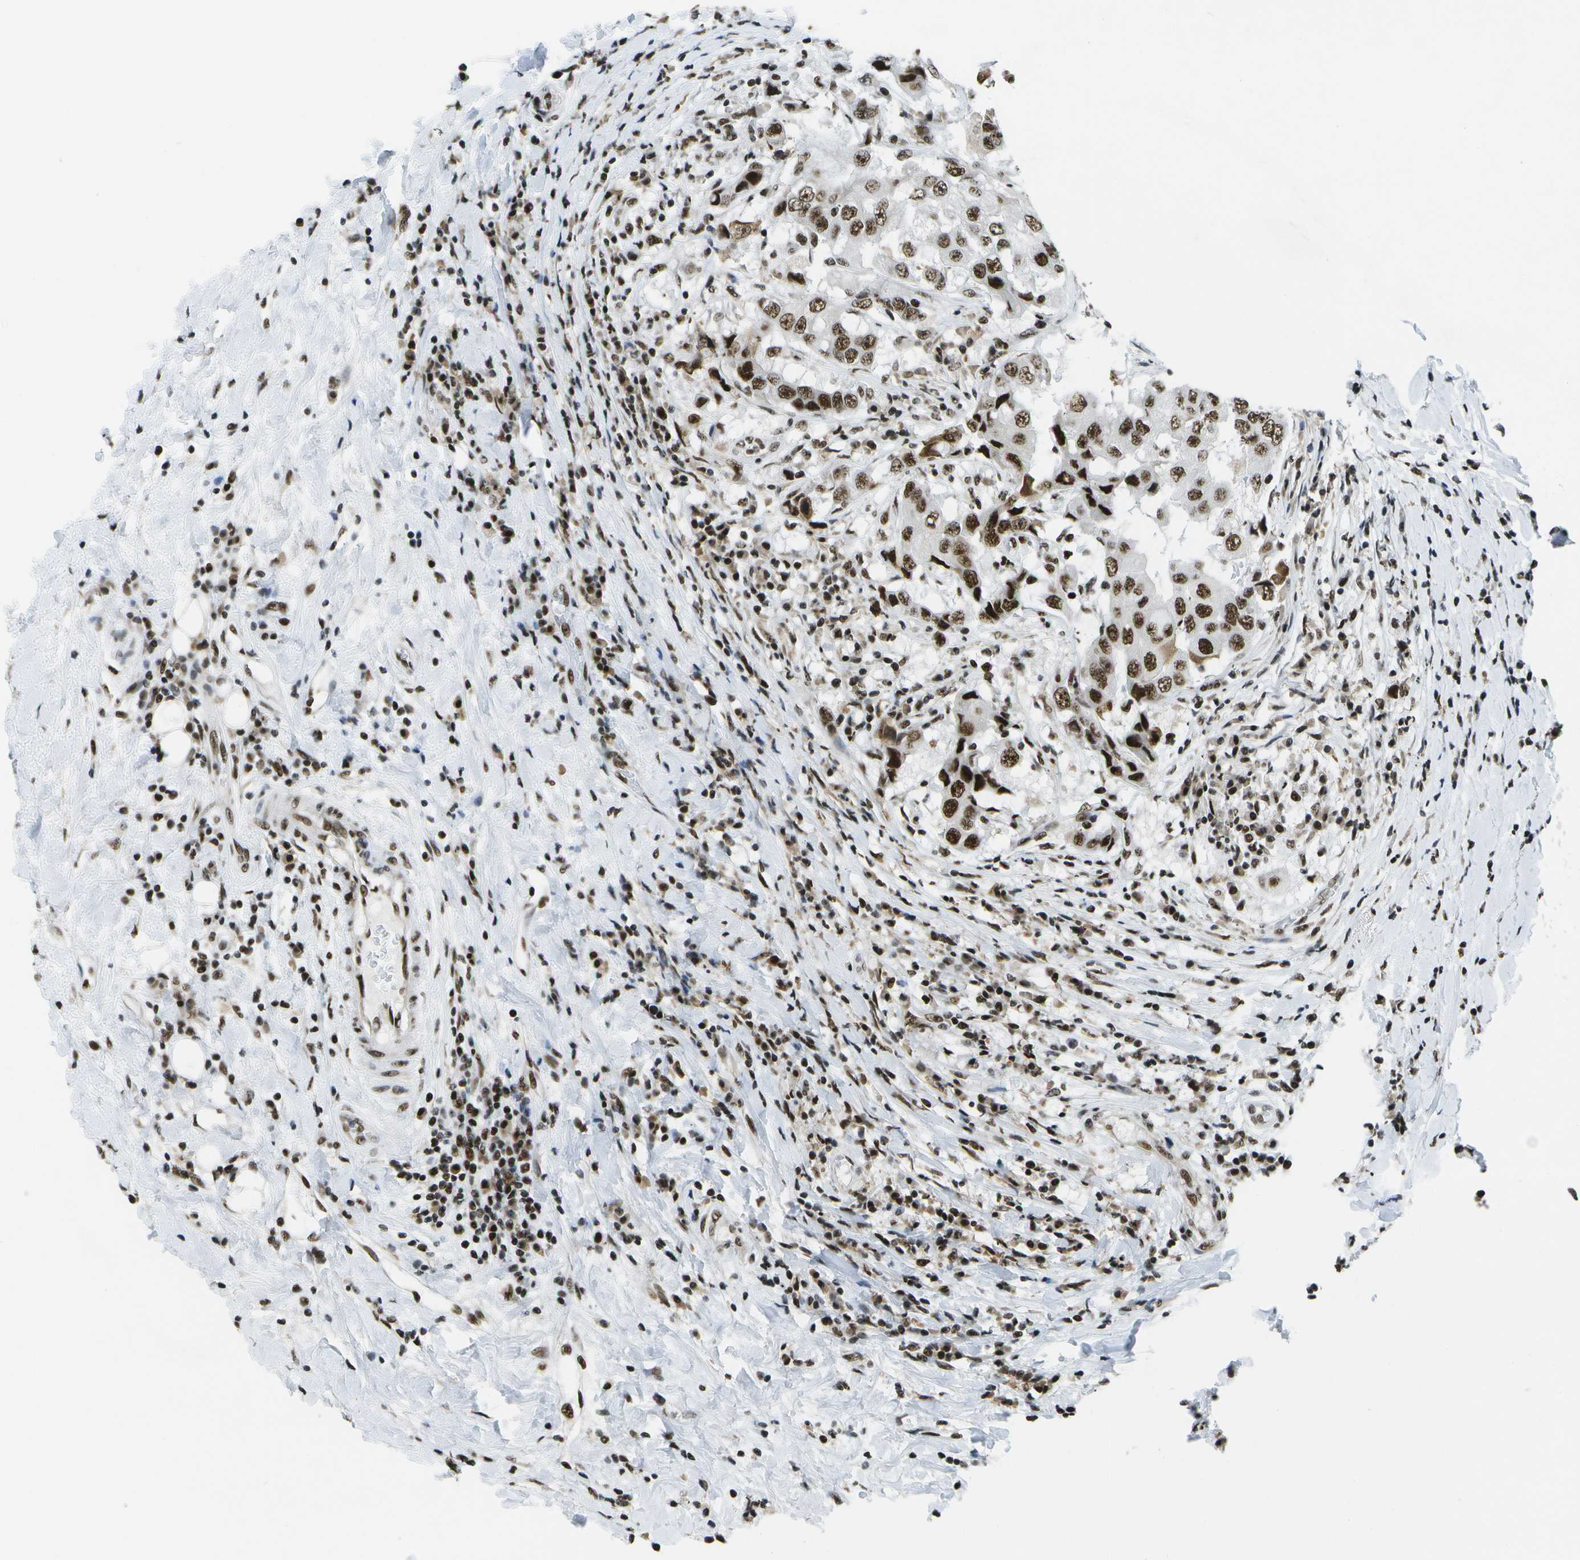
{"staining": {"intensity": "strong", "quantity": ">75%", "location": "nuclear"}, "tissue": "breast cancer", "cell_type": "Tumor cells", "image_type": "cancer", "snomed": [{"axis": "morphology", "description": "Duct carcinoma"}, {"axis": "topography", "description": "Breast"}], "caption": "IHC (DAB (3,3'-diaminobenzidine)) staining of breast cancer (infiltrating ductal carcinoma) reveals strong nuclear protein staining in approximately >75% of tumor cells. Nuclei are stained in blue.", "gene": "NSRP1", "patient": {"sex": "female", "age": 27}}